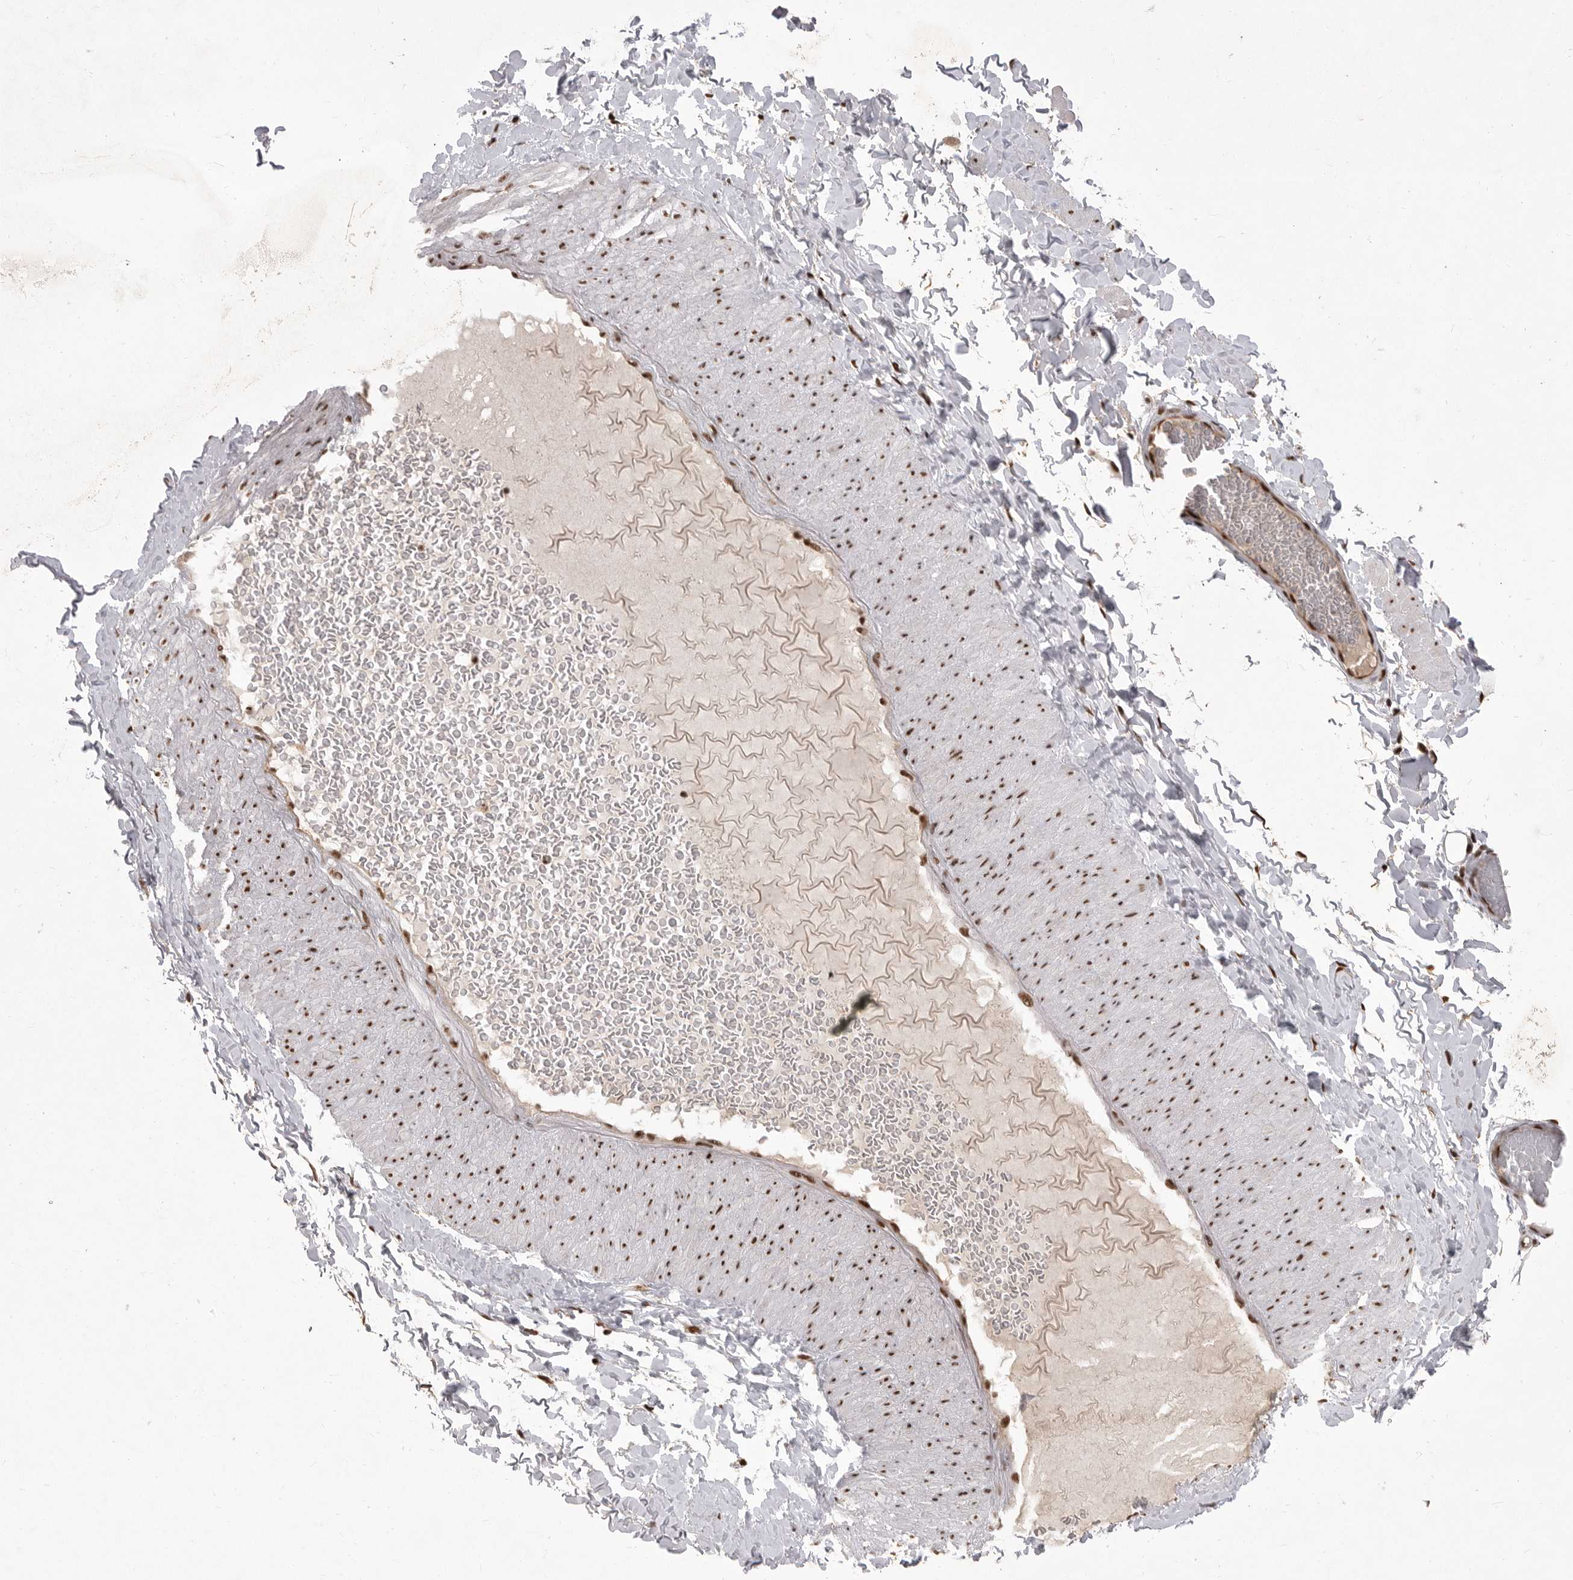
{"staining": {"intensity": "moderate", "quantity": ">75%", "location": "nuclear"}, "tissue": "adipose tissue", "cell_type": "Adipocytes", "image_type": "normal", "snomed": [{"axis": "morphology", "description": "Normal tissue, NOS"}, {"axis": "topography", "description": "Adipose tissue"}, {"axis": "topography", "description": "Vascular tissue"}, {"axis": "topography", "description": "Peripheral nerve tissue"}], "caption": "Adipose tissue stained with DAB (3,3'-diaminobenzidine) immunohistochemistry (IHC) demonstrates medium levels of moderate nuclear staining in approximately >75% of adipocytes.", "gene": "PPP1R8", "patient": {"sex": "male", "age": 25}}